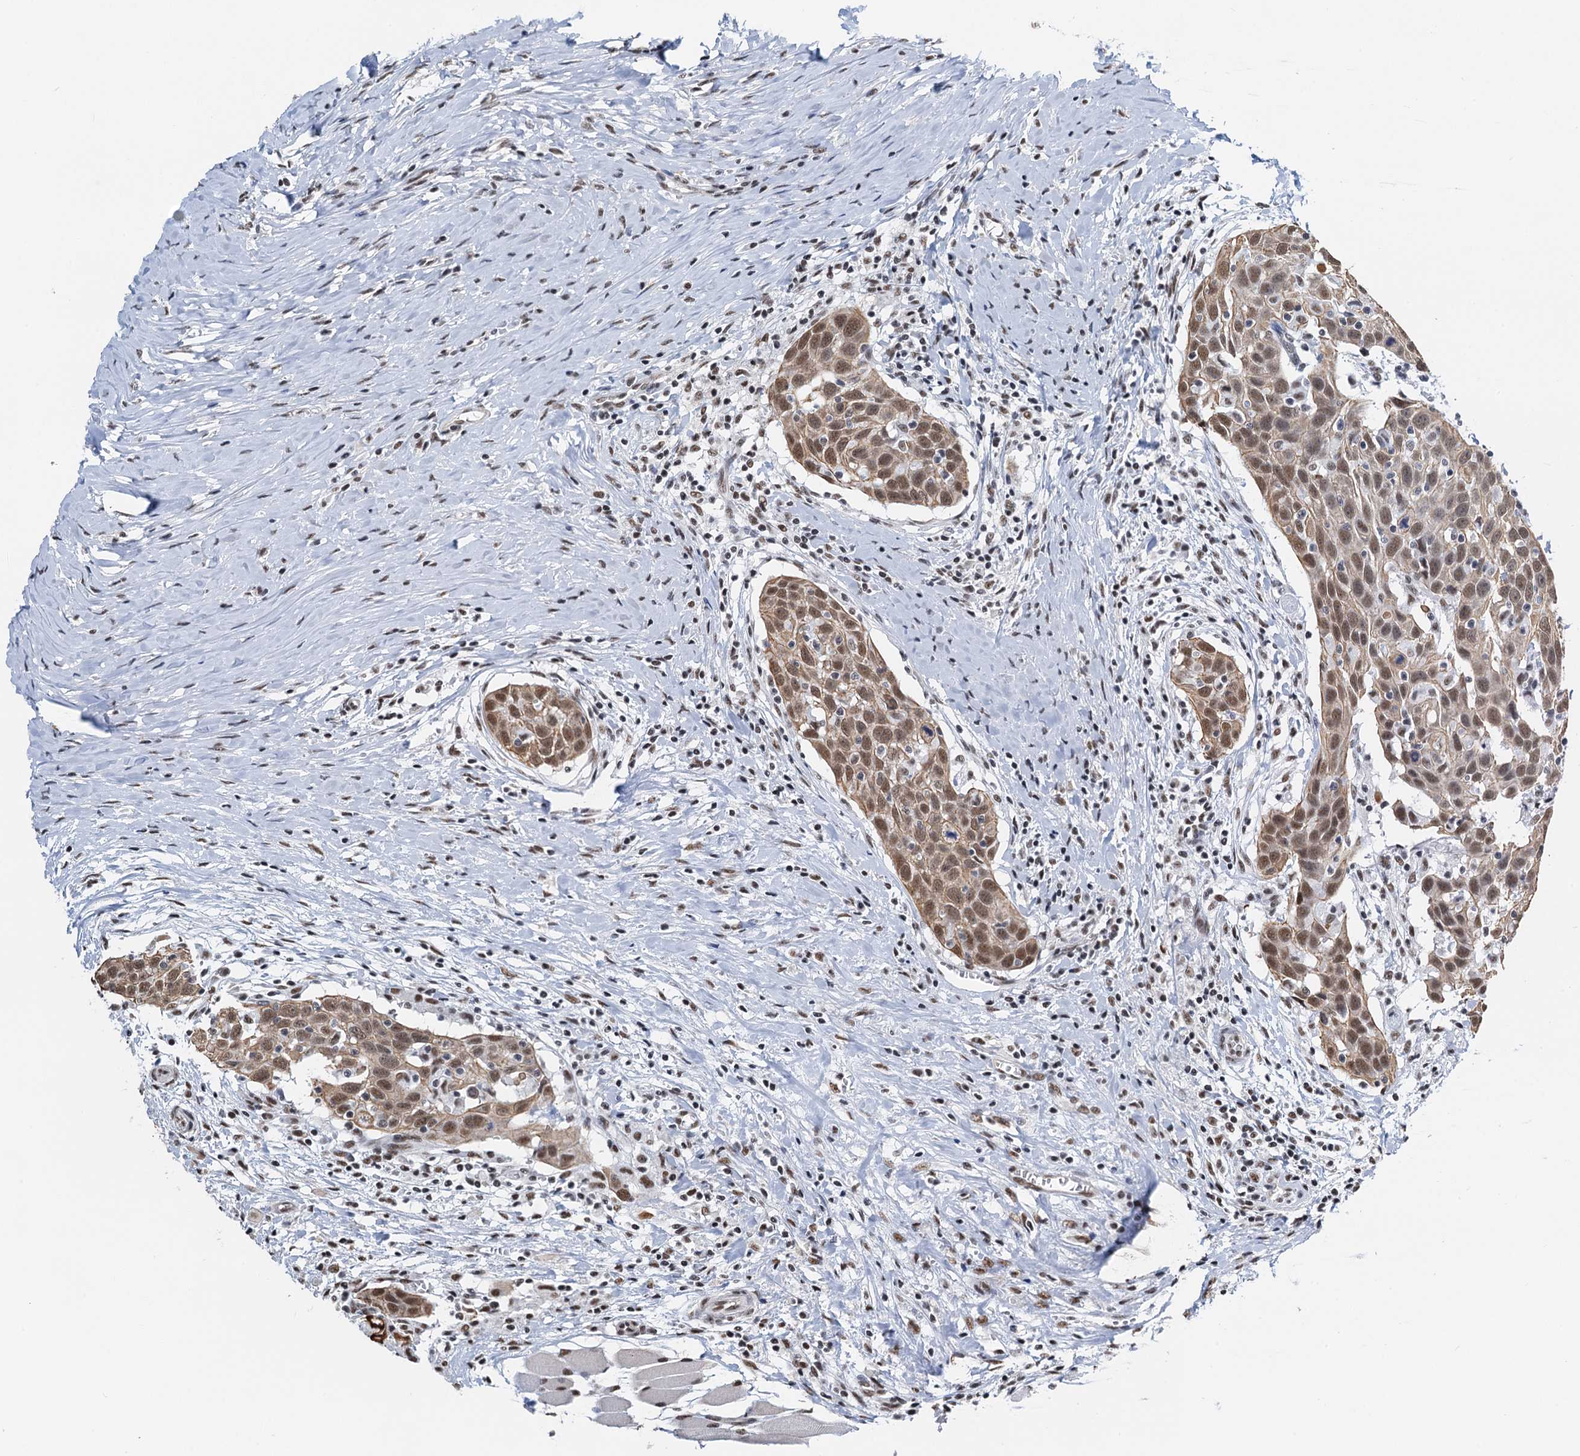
{"staining": {"intensity": "moderate", "quantity": ">75%", "location": "cytoplasmic/membranous,nuclear"}, "tissue": "head and neck cancer", "cell_type": "Tumor cells", "image_type": "cancer", "snomed": [{"axis": "morphology", "description": "Squamous cell carcinoma, NOS"}, {"axis": "topography", "description": "Oral tissue"}, {"axis": "topography", "description": "Head-Neck"}], "caption": "Squamous cell carcinoma (head and neck) stained with a protein marker reveals moderate staining in tumor cells.", "gene": "ZNF609", "patient": {"sex": "female", "age": 50}}